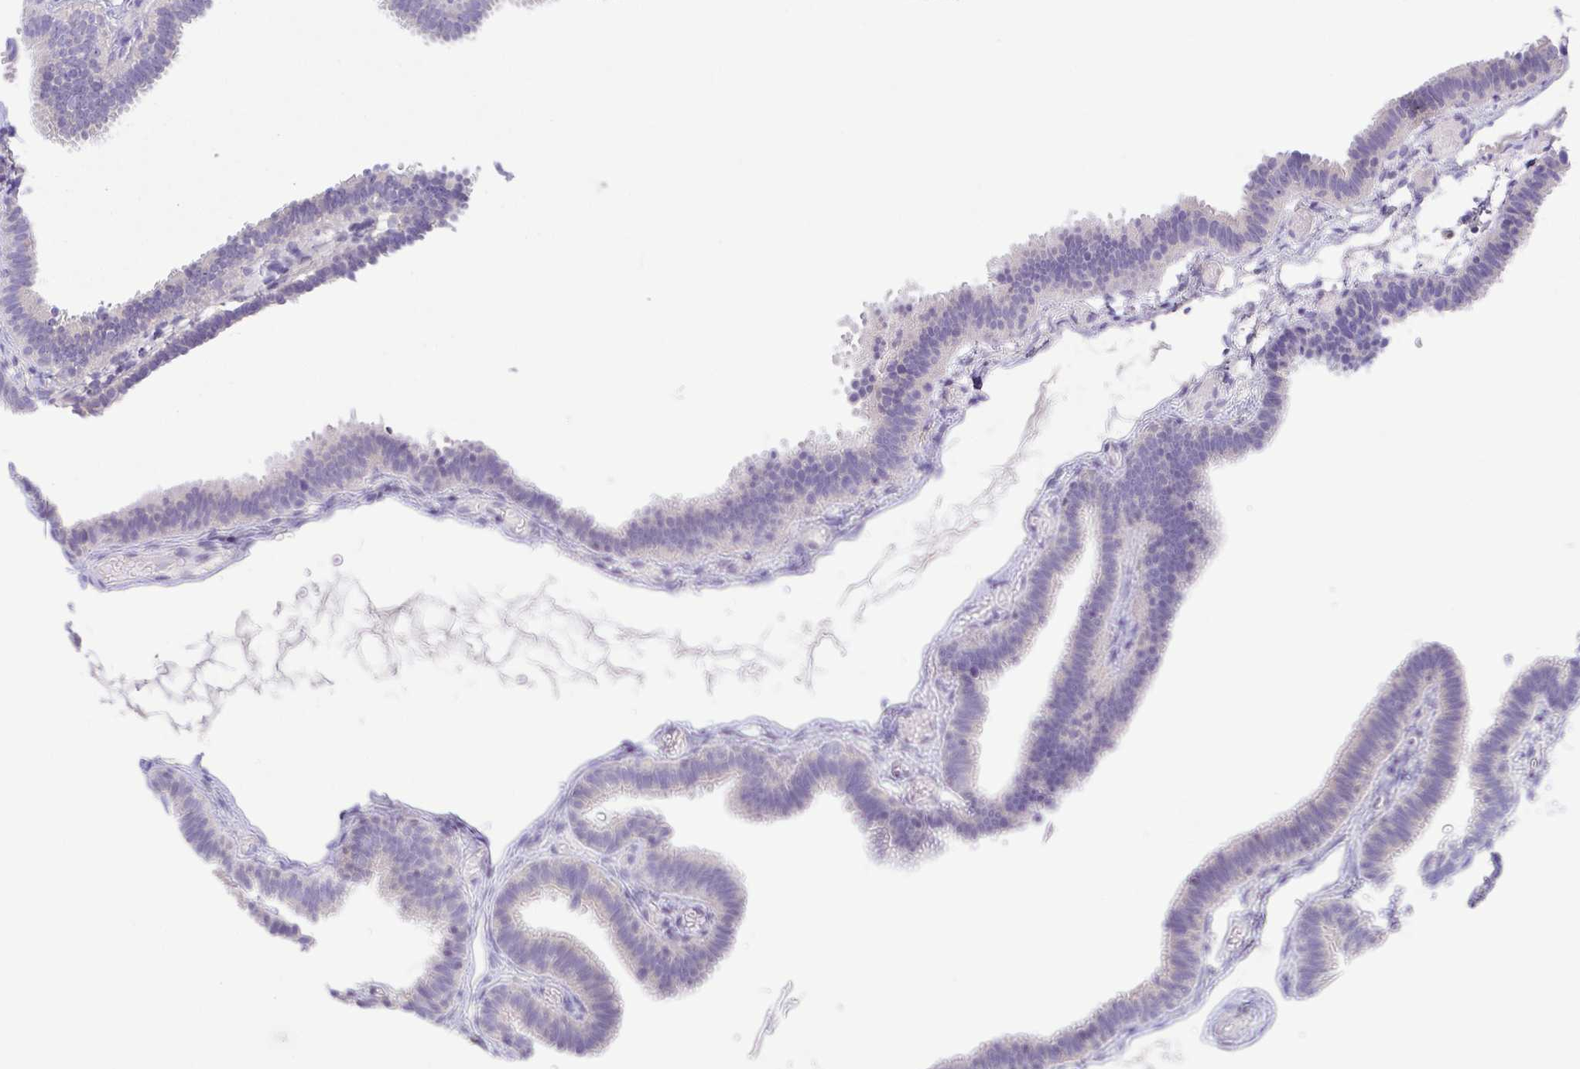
{"staining": {"intensity": "negative", "quantity": "none", "location": "none"}, "tissue": "fallopian tube", "cell_type": "Glandular cells", "image_type": "normal", "snomed": [{"axis": "morphology", "description": "Normal tissue, NOS"}, {"axis": "topography", "description": "Fallopian tube"}], "caption": "This photomicrograph is of unremarkable fallopian tube stained with immunohistochemistry to label a protein in brown with the nuclei are counter-stained blue. There is no expression in glandular cells.", "gene": "PKDREJ", "patient": {"sex": "female", "age": 37}}